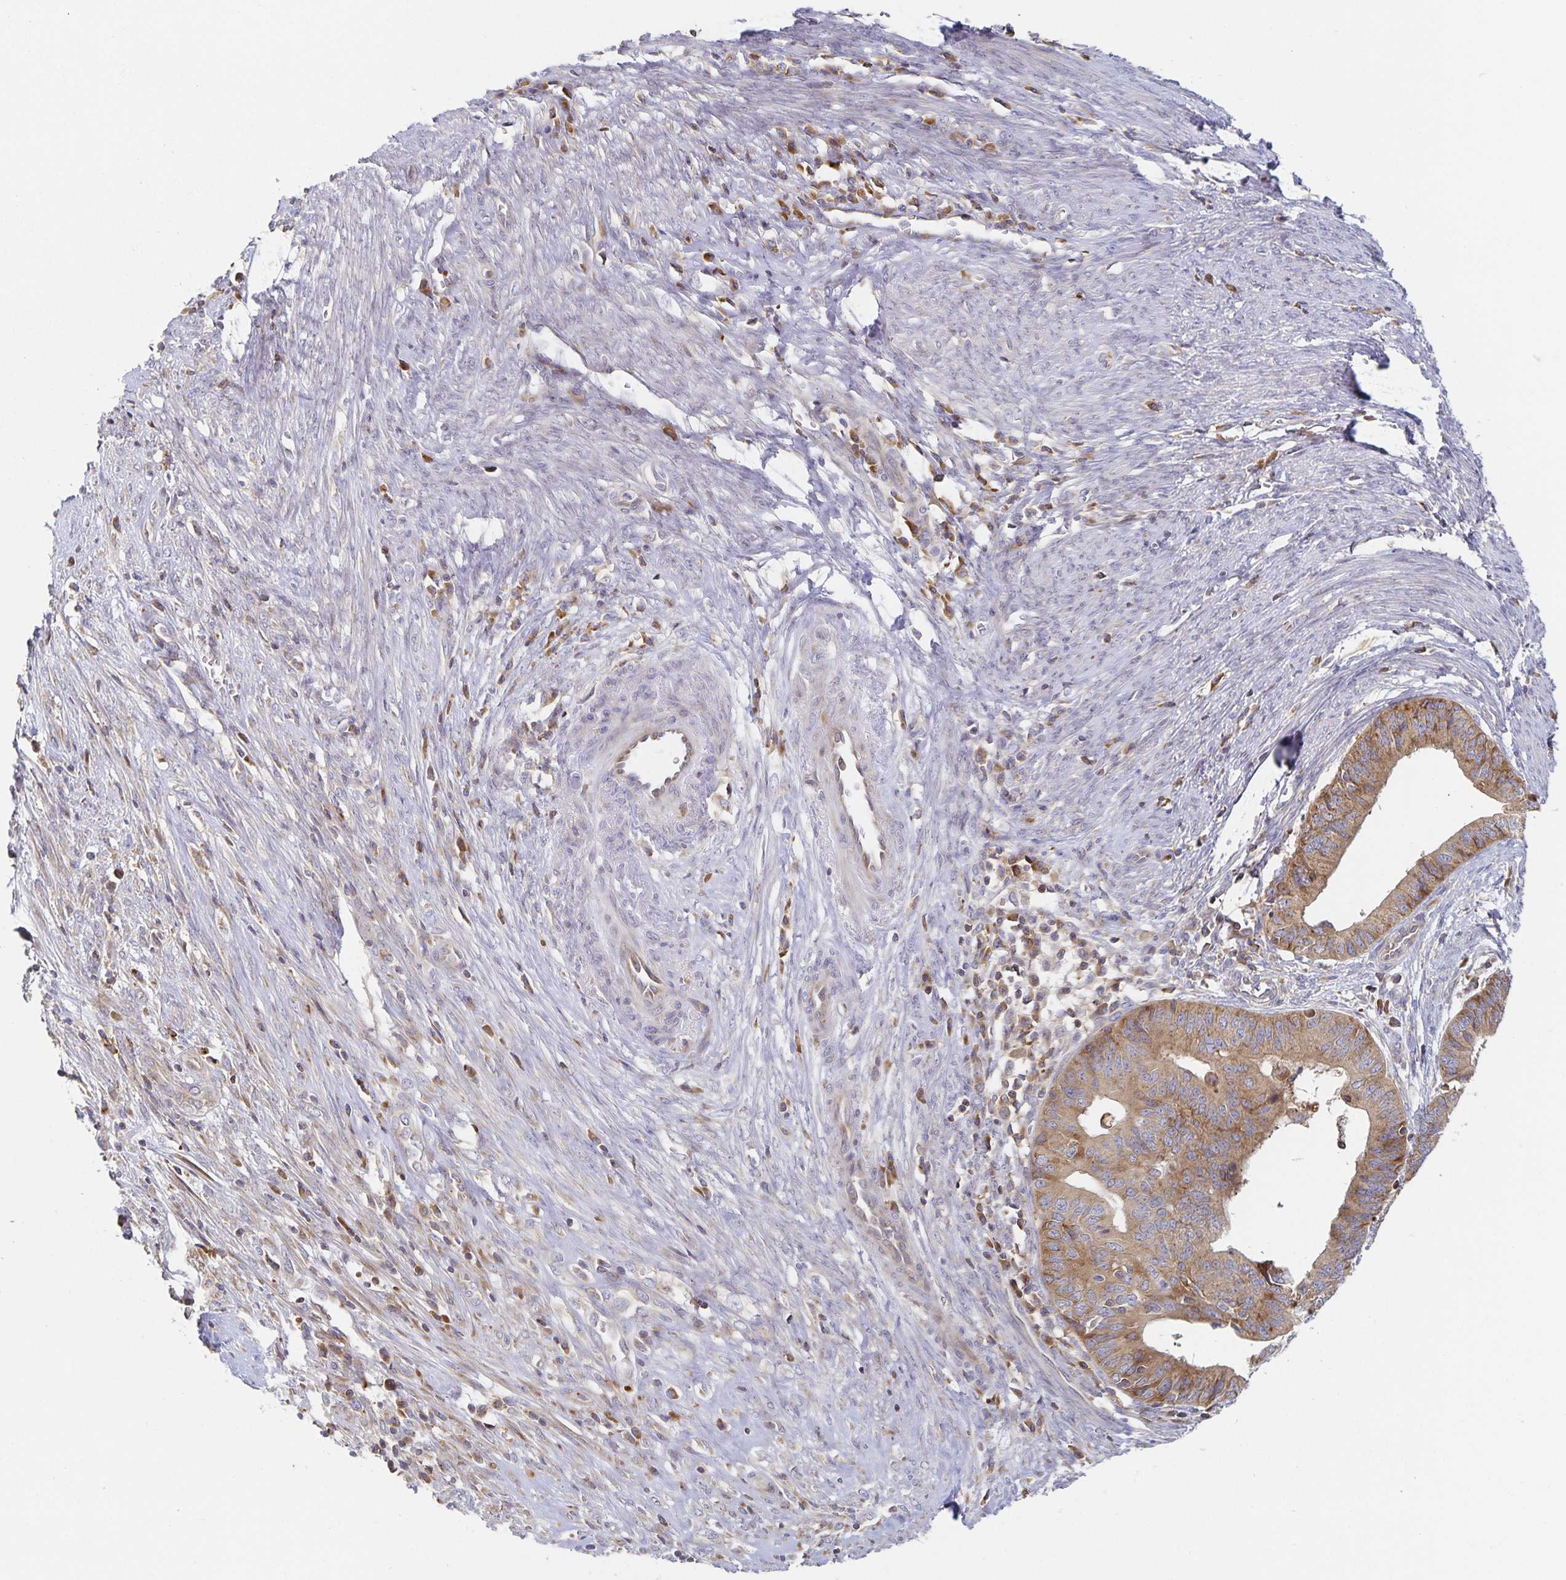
{"staining": {"intensity": "moderate", "quantity": ">75%", "location": "cytoplasmic/membranous"}, "tissue": "endometrial cancer", "cell_type": "Tumor cells", "image_type": "cancer", "snomed": [{"axis": "morphology", "description": "Adenocarcinoma, NOS"}, {"axis": "topography", "description": "Endometrium"}], "caption": "A medium amount of moderate cytoplasmic/membranous expression is seen in about >75% of tumor cells in endometrial cancer tissue.", "gene": "NOMO1", "patient": {"sex": "female", "age": 65}}